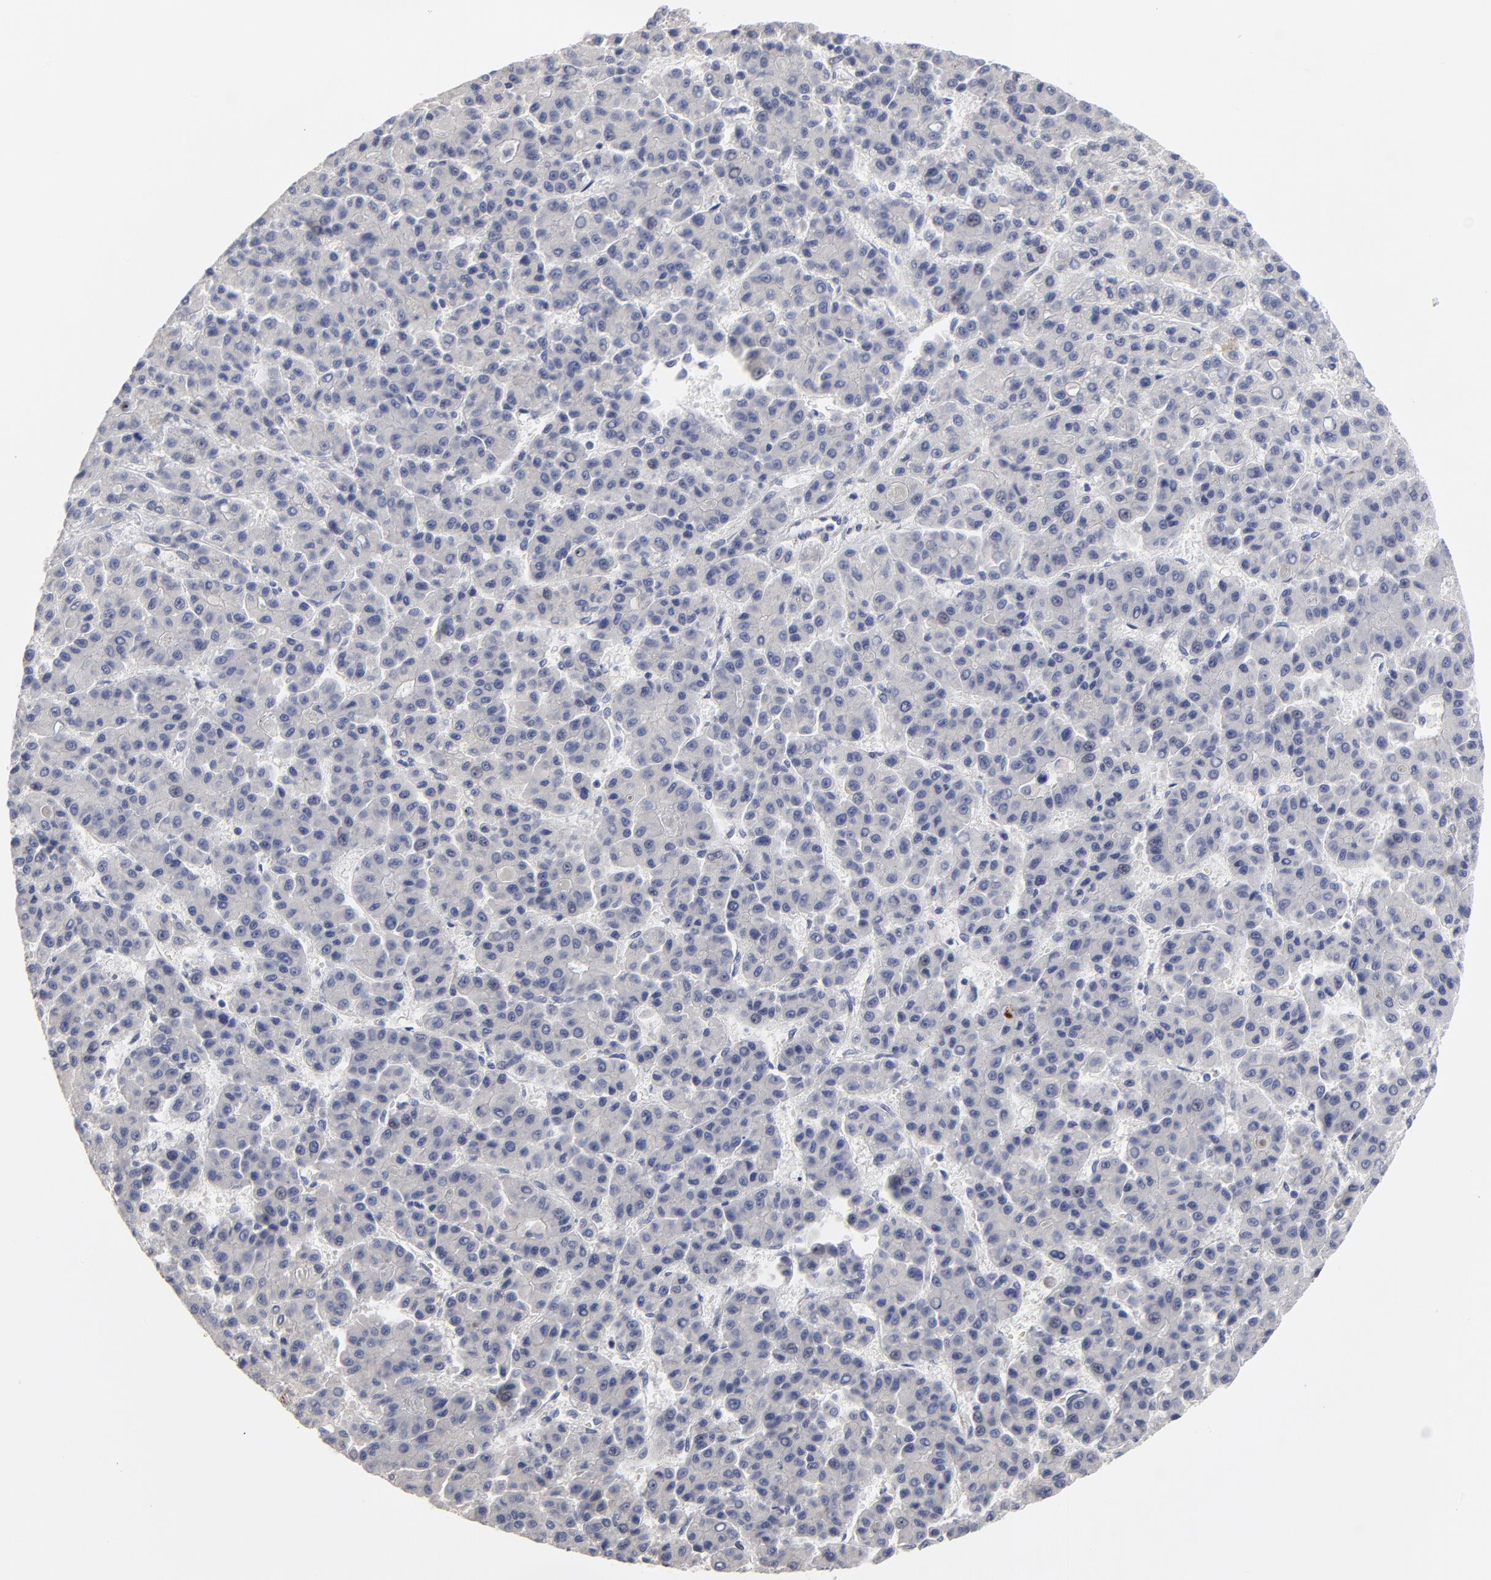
{"staining": {"intensity": "negative", "quantity": "none", "location": "none"}, "tissue": "liver cancer", "cell_type": "Tumor cells", "image_type": "cancer", "snomed": [{"axis": "morphology", "description": "Carcinoma, Hepatocellular, NOS"}, {"axis": "topography", "description": "Liver"}], "caption": "Tumor cells are negative for brown protein staining in liver hepatocellular carcinoma.", "gene": "MAGEA10", "patient": {"sex": "male", "age": 70}}